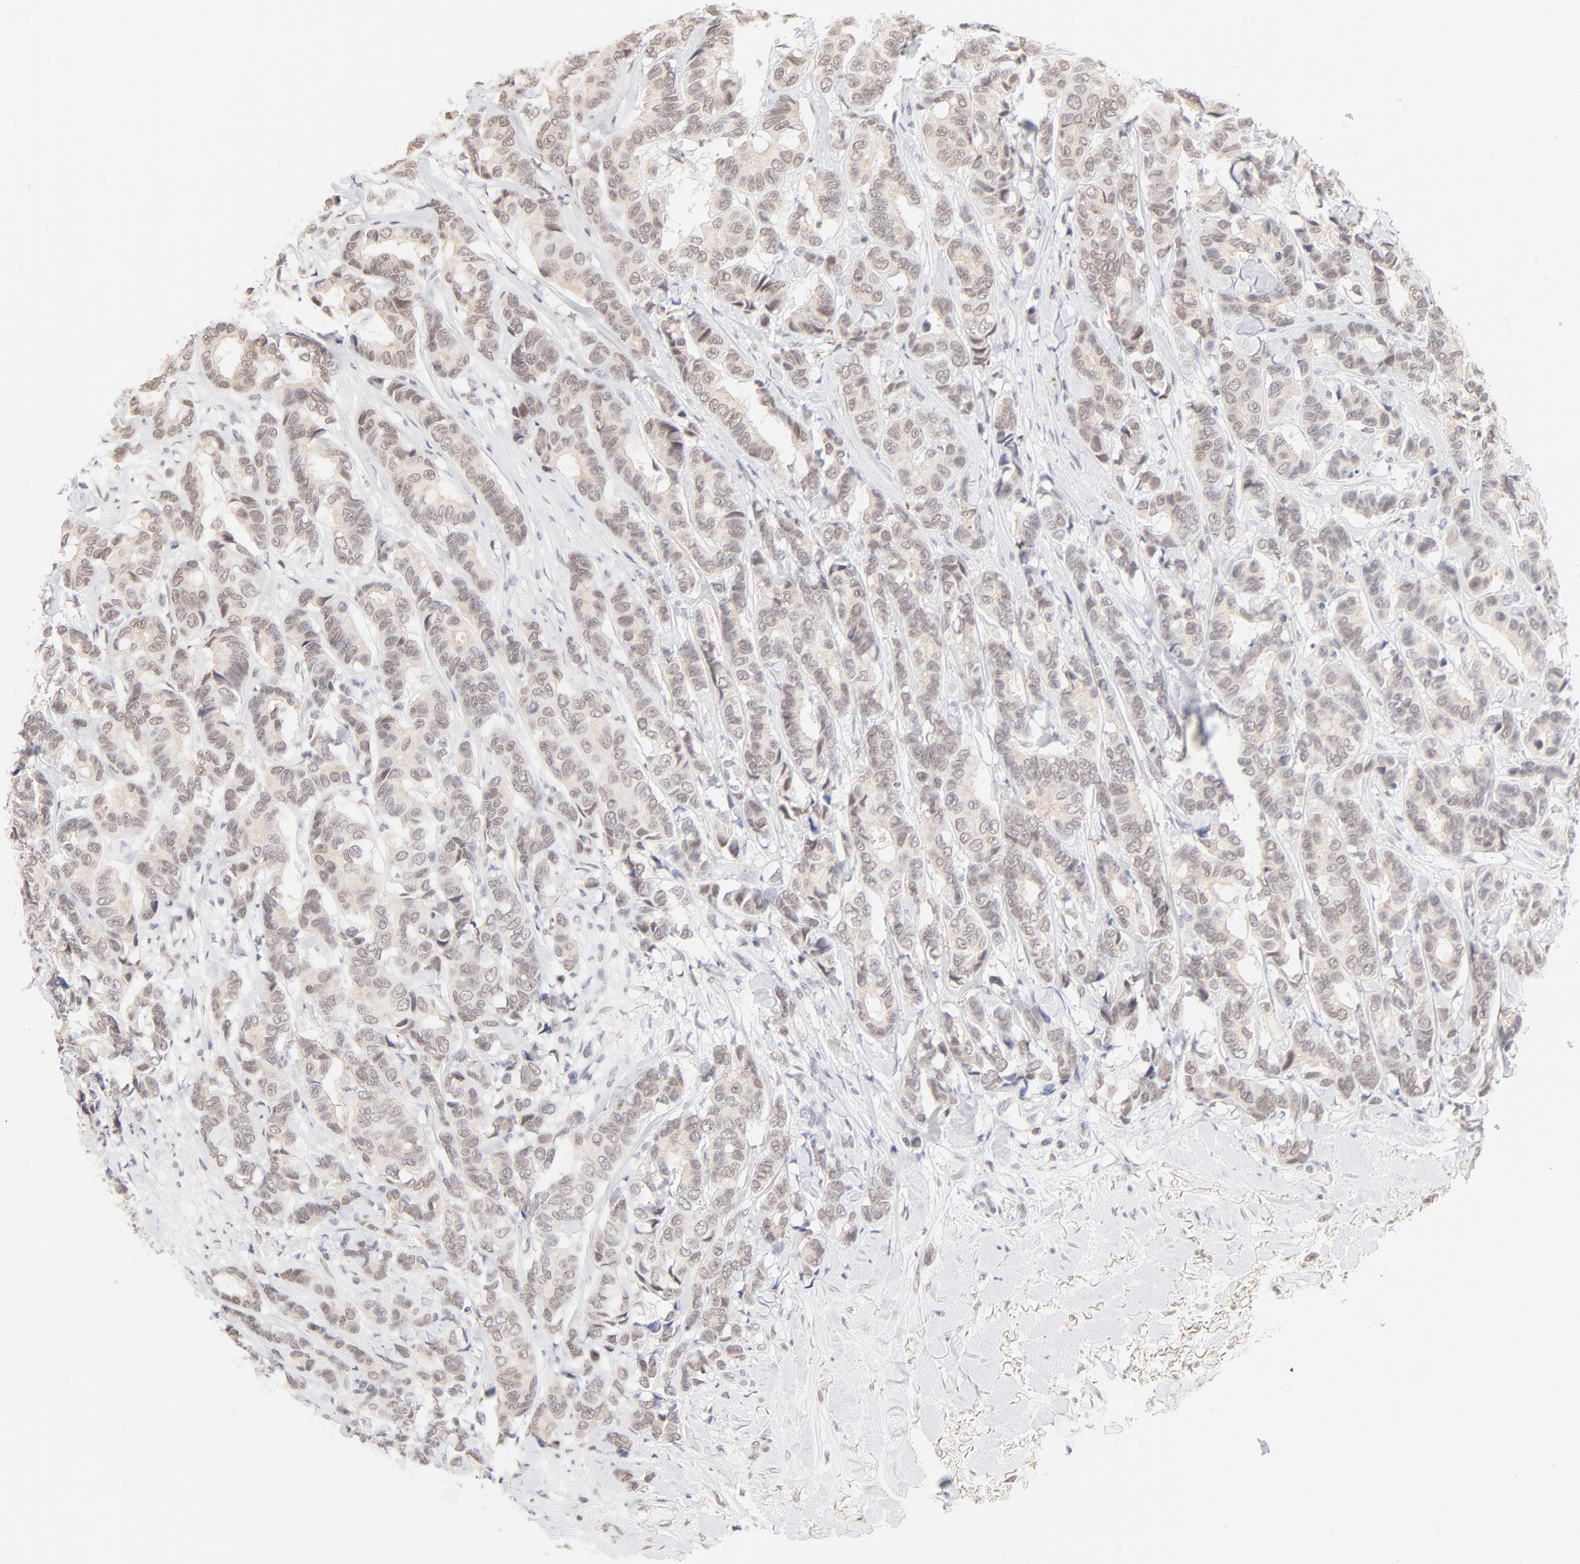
{"staining": {"intensity": "weak", "quantity": "25%-75%", "location": "nuclear"}, "tissue": "breast cancer", "cell_type": "Tumor cells", "image_type": "cancer", "snomed": [{"axis": "morphology", "description": "Duct carcinoma"}, {"axis": "topography", "description": "Breast"}], "caption": "Tumor cells exhibit low levels of weak nuclear staining in about 25%-75% of cells in human invasive ductal carcinoma (breast). Immunohistochemistry (ihc) stains the protein of interest in brown and the nuclei are stained blue.", "gene": "PBX1", "patient": {"sex": "female", "age": 87}}